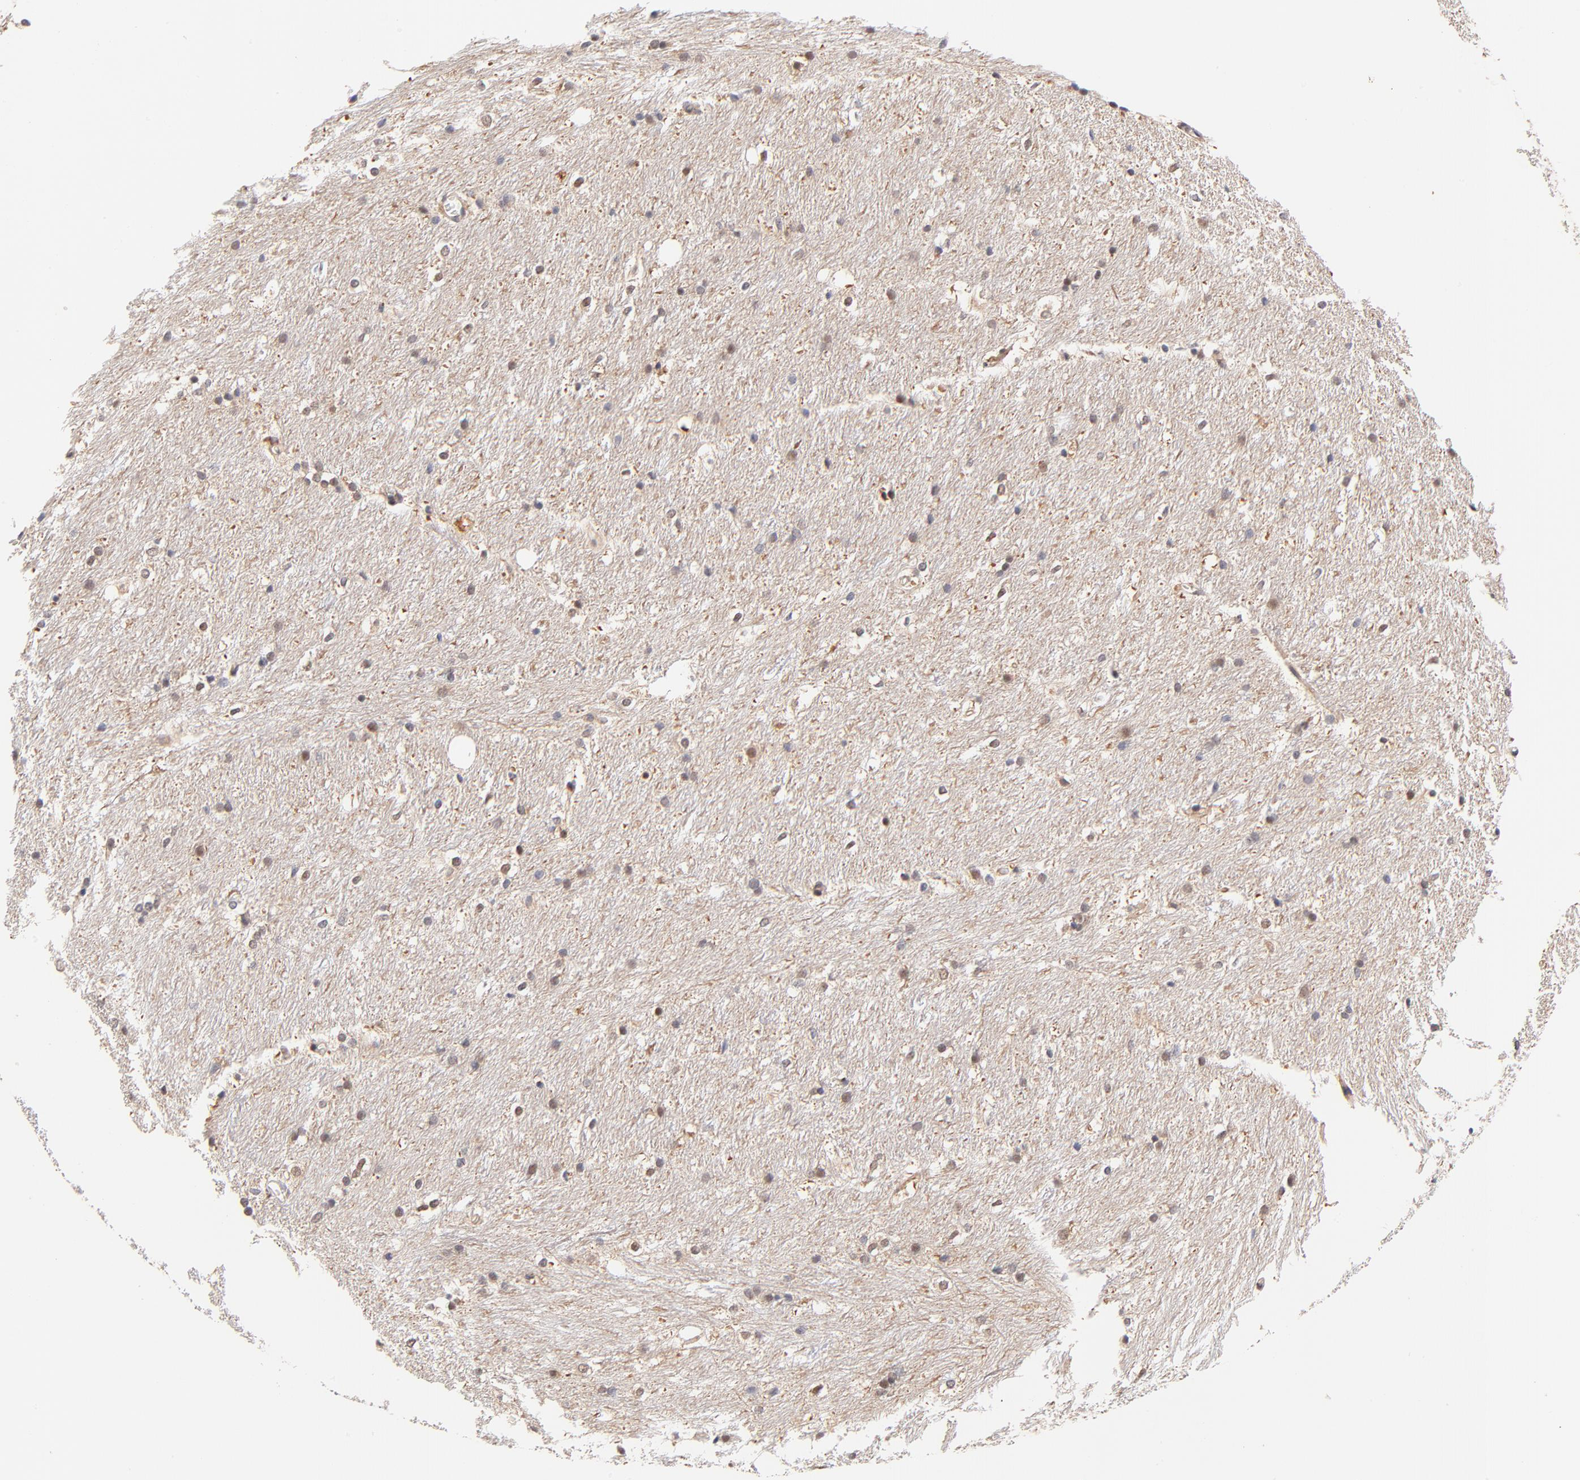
{"staining": {"intensity": "moderate", "quantity": "25%-75%", "location": "cytoplasmic/membranous,nuclear"}, "tissue": "caudate", "cell_type": "Glial cells", "image_type": "normal", "snomed": [{"axis": "morphology", "description": "Normal tissue, NOS"}, {"axis": "topography", "description": "Lateral ventricle wall"}], "caption": "A brown stain highlights moderate cytoplasmic/membranous,nuclear staining of a protein in glial cells of normal human caudate. The staining was performed using DAB (3,3'-diaminobenzidine), with brown indicating positive protein expression. Nuclei are stained blue with hematoxylin.", "gene": "TXNL1", "patient": {"sex": "female", "age": 19}}